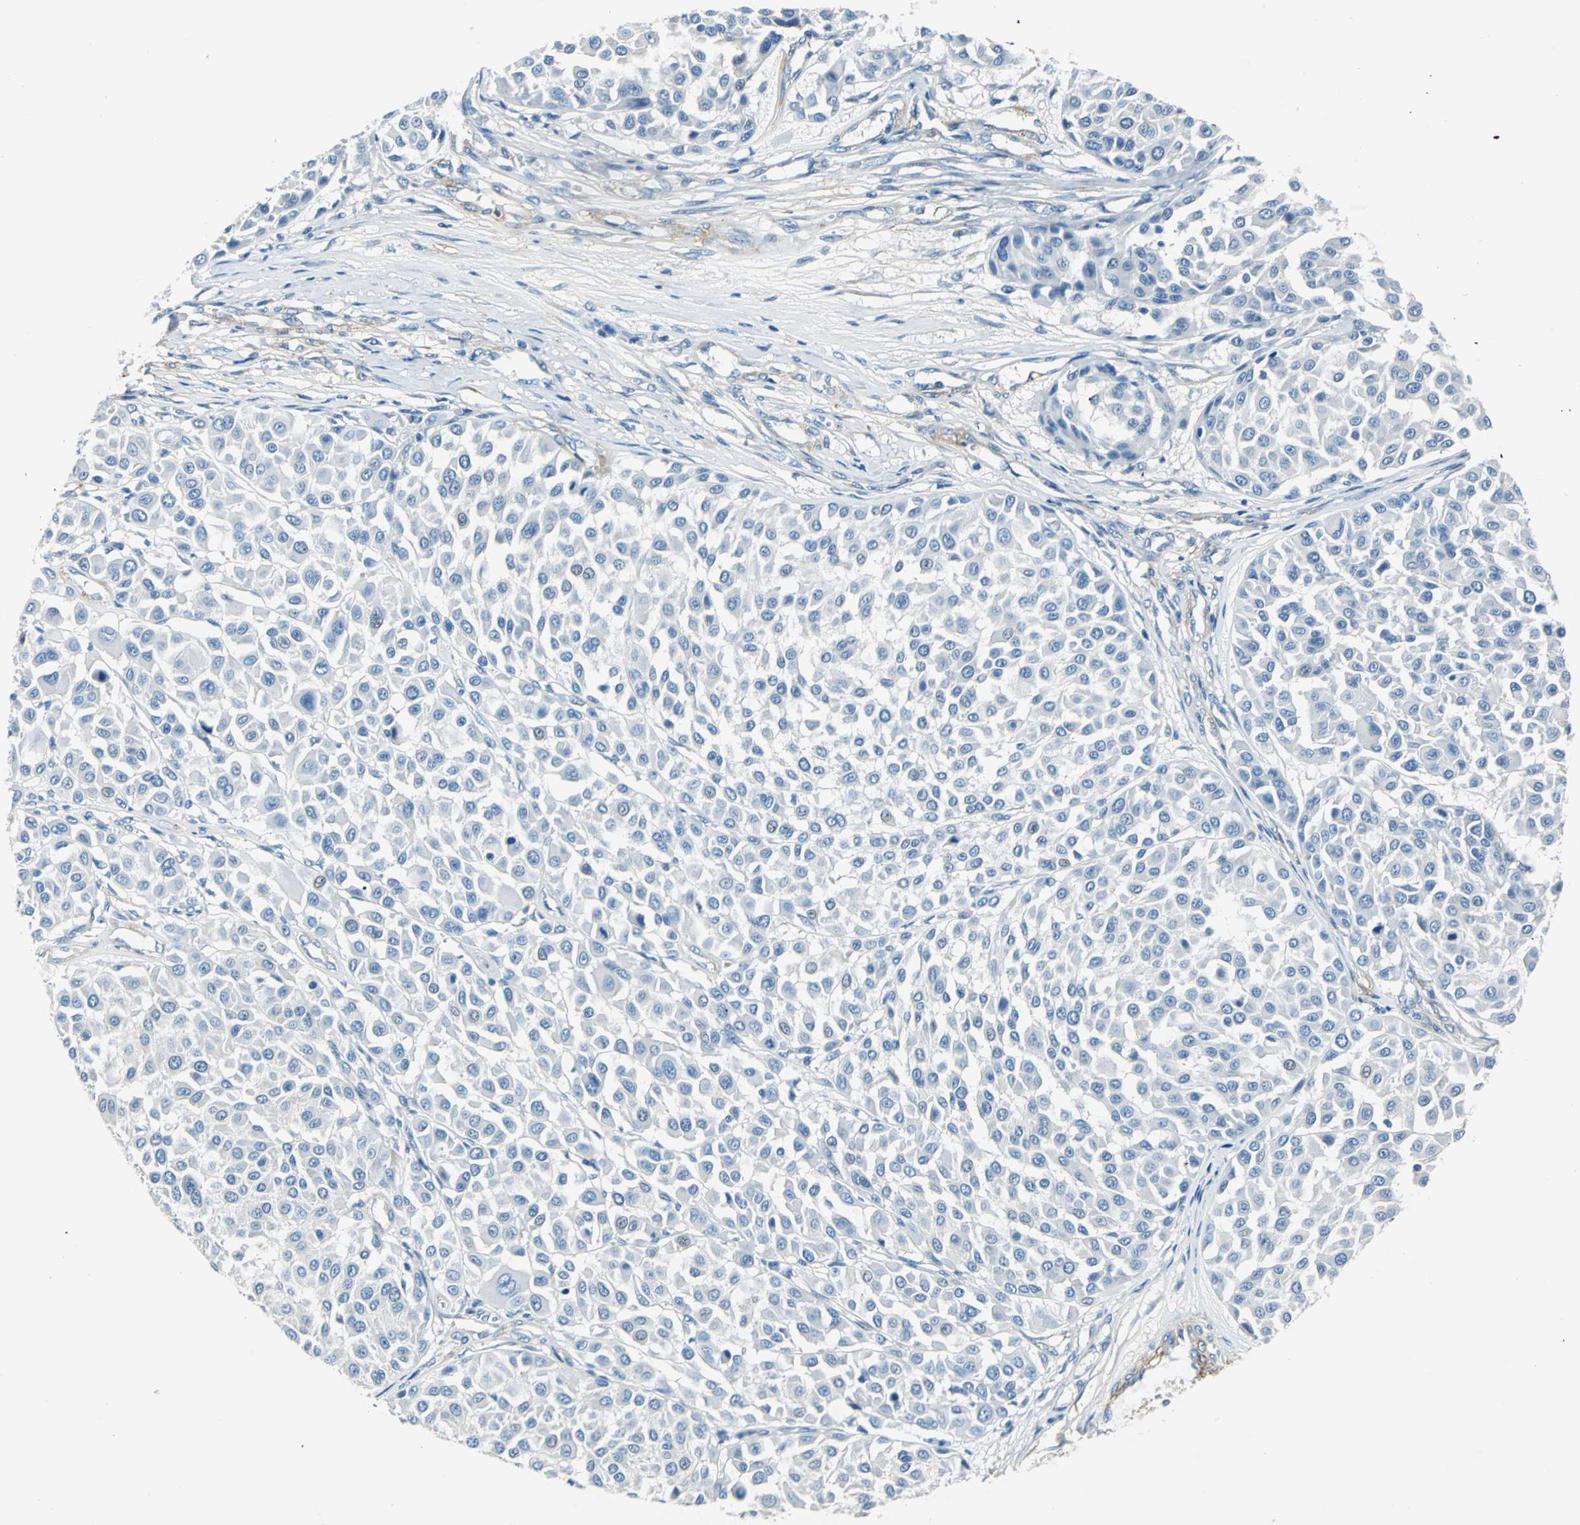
{"staining": {"intensity": "negative", "quantity": "none", "location": "none"}, "tissue": "melanoma", "cell_type": "Tumor cells", "image_type": "cancer", "snomed": [{"axis": "morphology", "description": "Malignant melanoma, Metastatic site"}, {"axis": "topography", "description": "Soft tissue"}], "caption": "DAB (3,3'-diaminobenzidine) immunohistochemical staining of melanoma displays no significant staining in tumor cells. (DAB immunohistochemistry (IHC) visualized using brightfield microscopy, high magnification).", "gene": "AKAP12", "patient": {"sex": "male", "age": 41}}